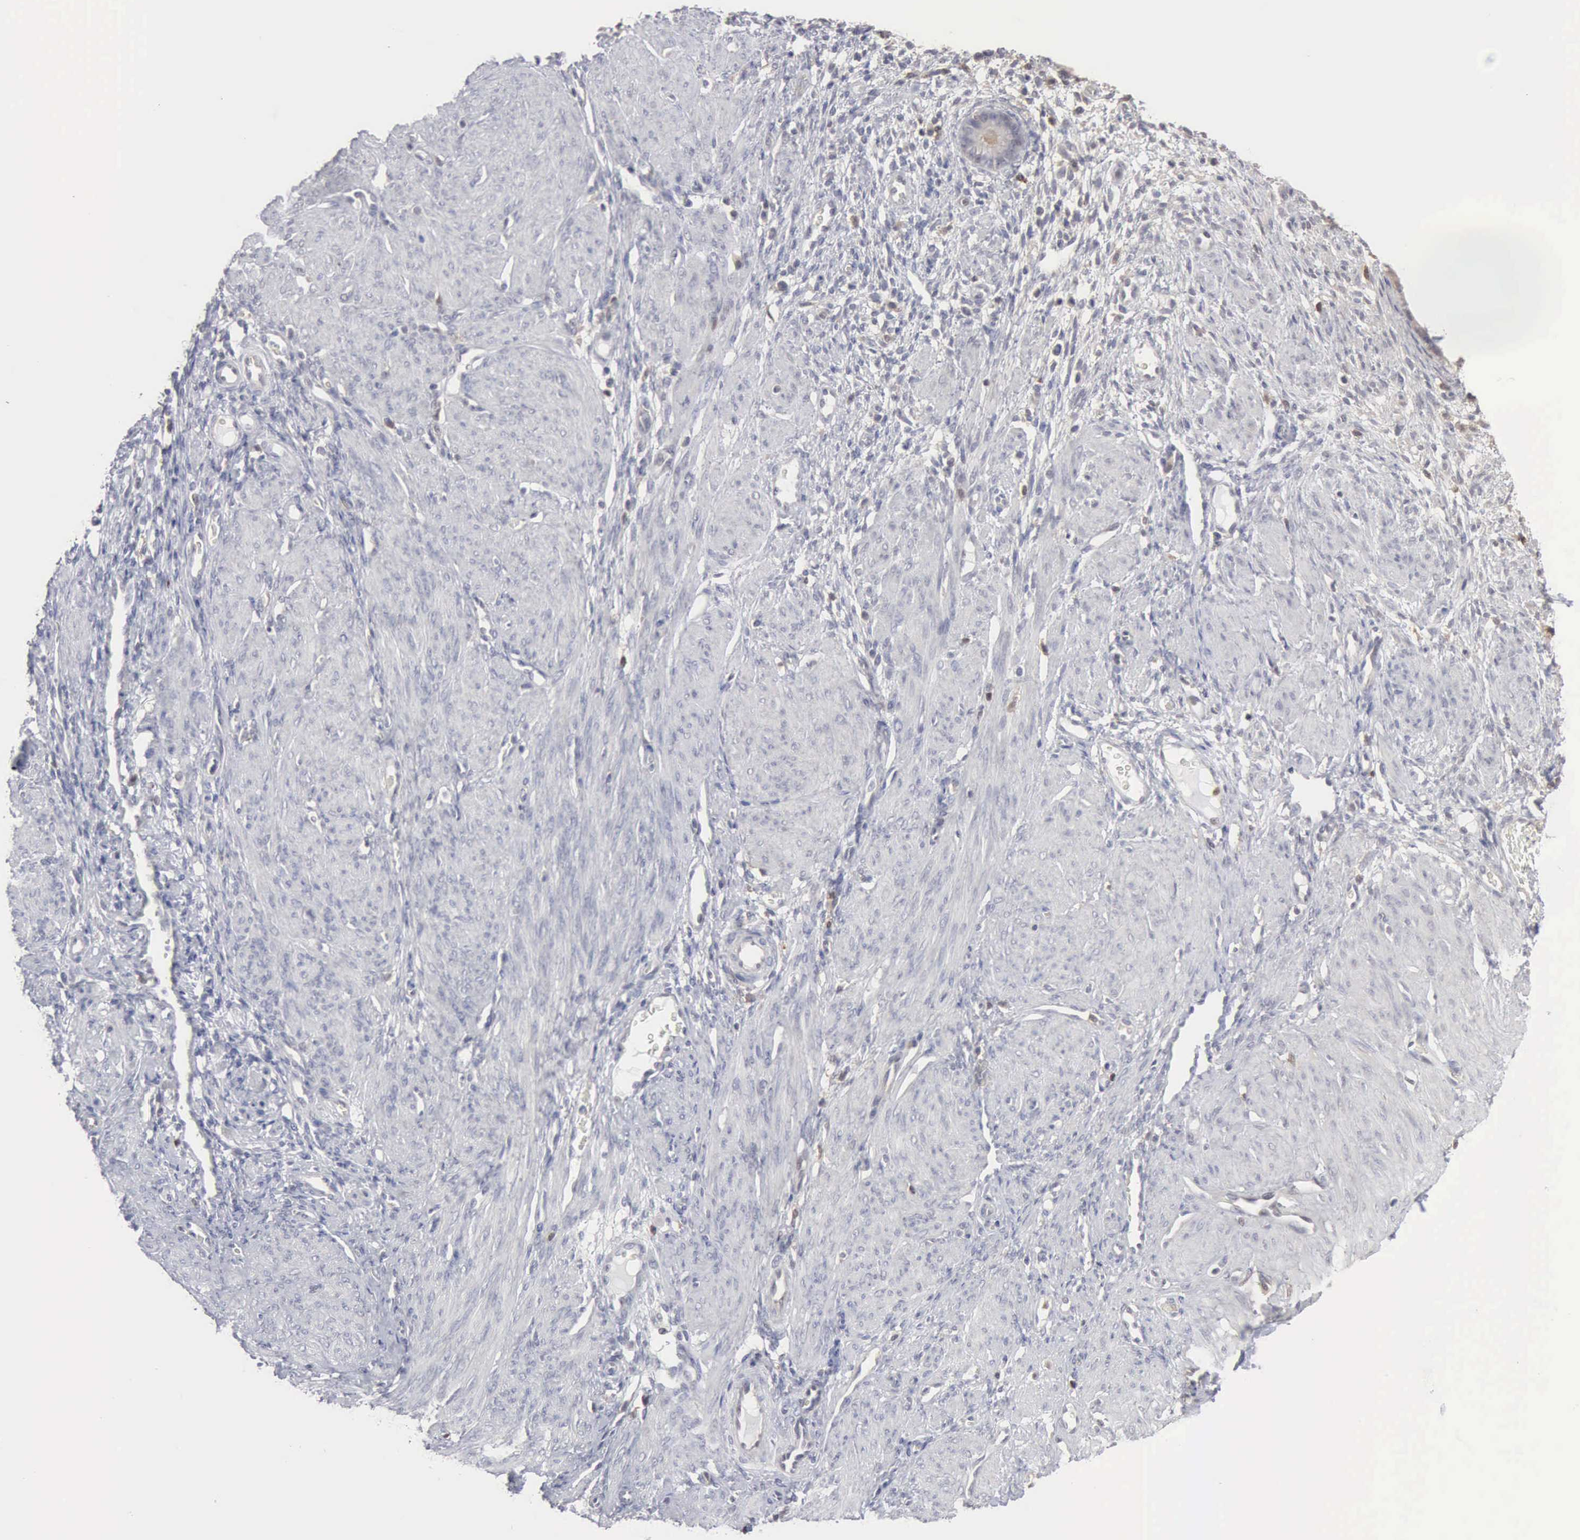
{"staining": {"intensity": "negative", "quantity": "none", "location": "none"}, "tissue": "endometrium", "cell_type": "Cells in endometrial stroma", "image_type": "normal", "snomed": [{"axis": "morphology", "description": "Normal tissue, NOS"}, {"axis": "topography", "description": "Endometrium"}], "caption": "High magnification brightfield microscopy of benign endometrium stained with DAB (brown) and counterstained with hematoxylin (blue): cells in endometrial stroma show no significant expression. (DAB (3,3'-diaminobenzidine) IHC, high magnification).", "gene": "STAT1", "patient": {"sex": "female", "age": 72}}